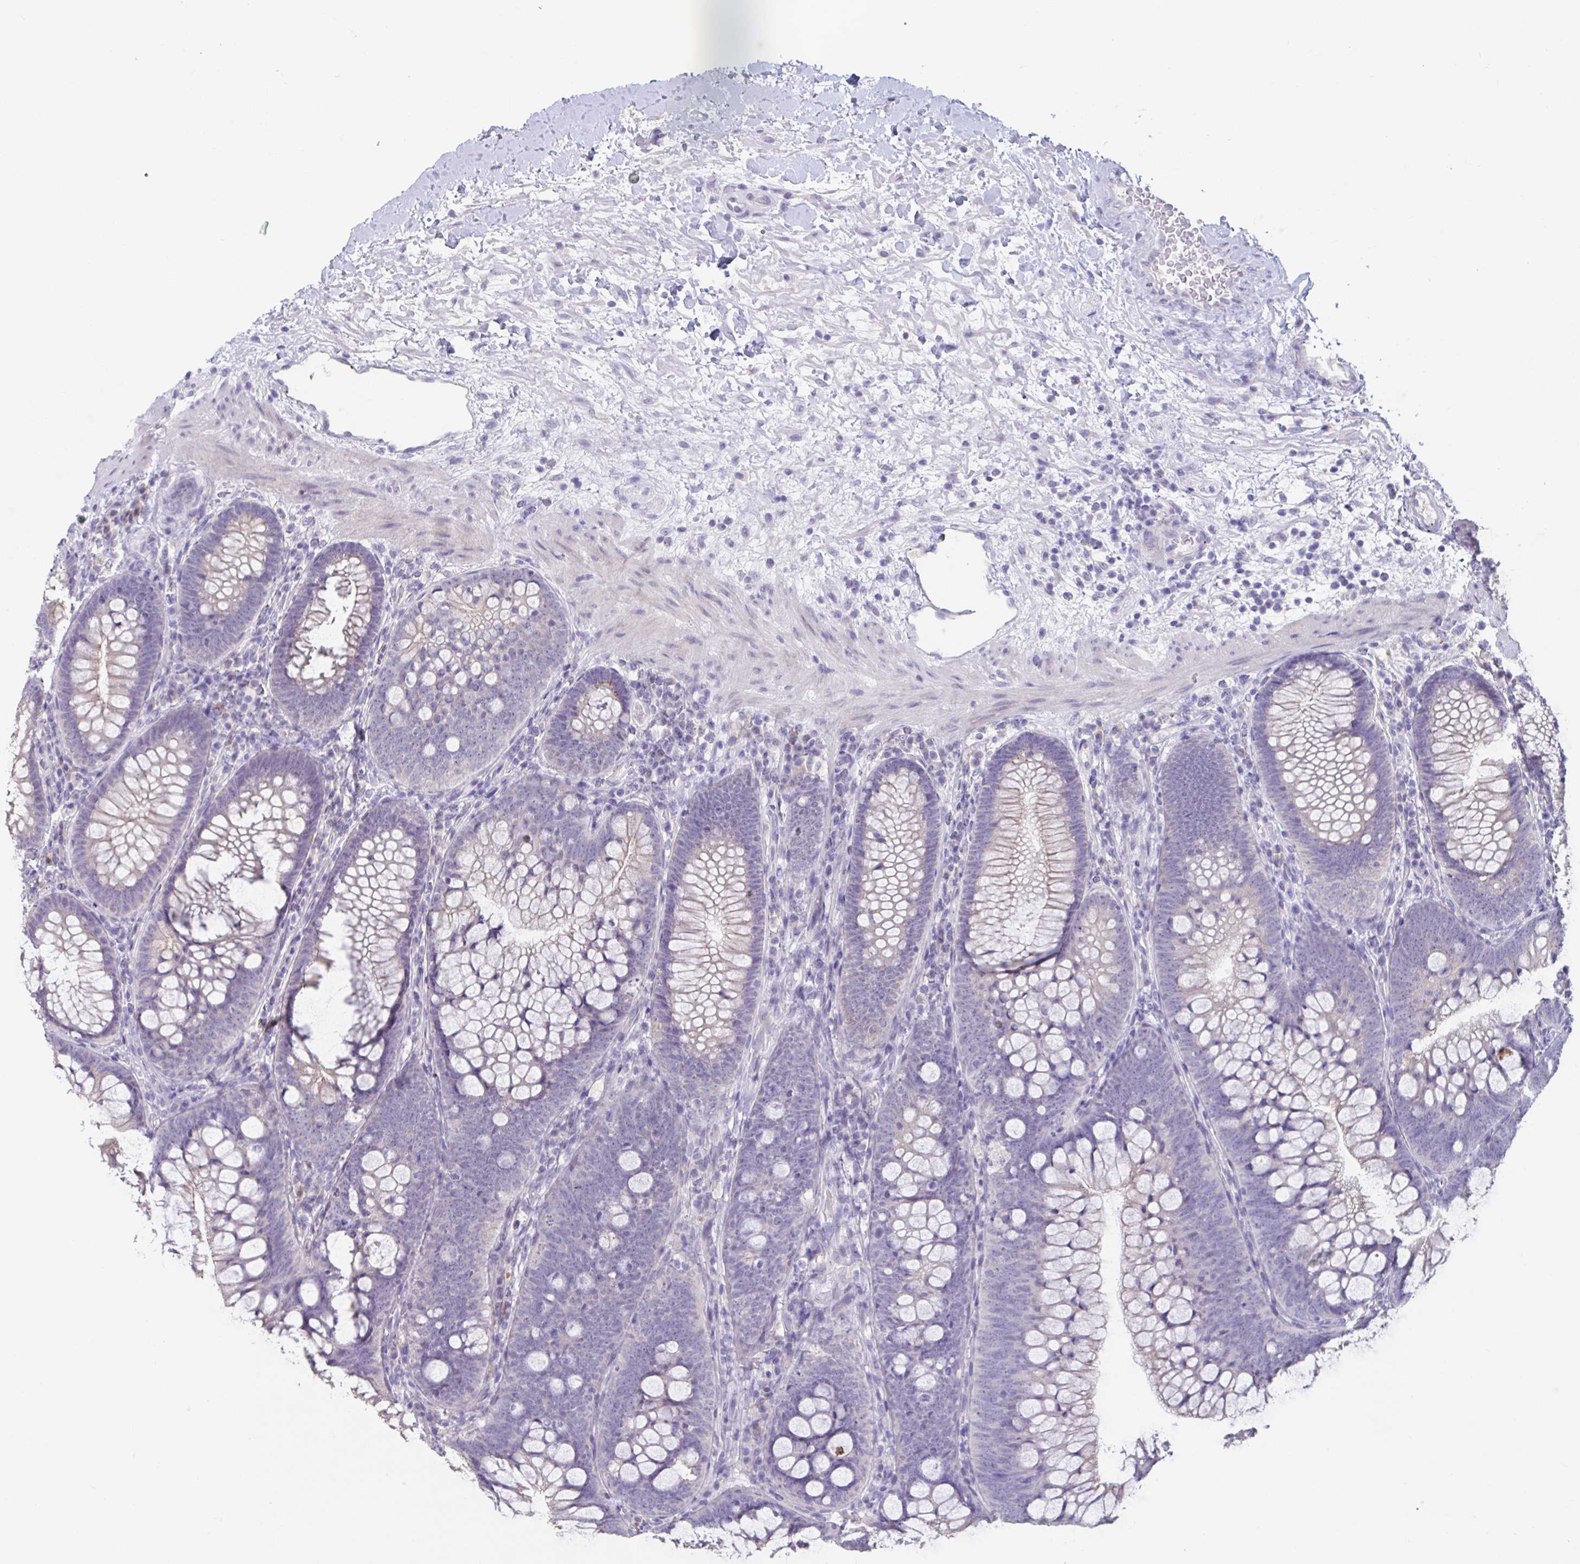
{"staining": {"intensity": "negative", "quantity": "none", "location": "none"}, "tissue": "colon", "cell_type": "Endothelial cells", "image_type": "normal", "snomed": [{"axis": "morphology", "description": "Normal tissue, NOS"}, {"axis": "morphology", "description": "Adenoma, NOS"}, {"axis": "topography", "description": "Soft tissue"}, {"axis": "topography", "description": "Colon"}], "caption": "Immunohistochemical staining of benign colon displays no significant positivity in endothelial cells.", "gene": "GPR162", "patient": {"sex": "male", "age": 47}}